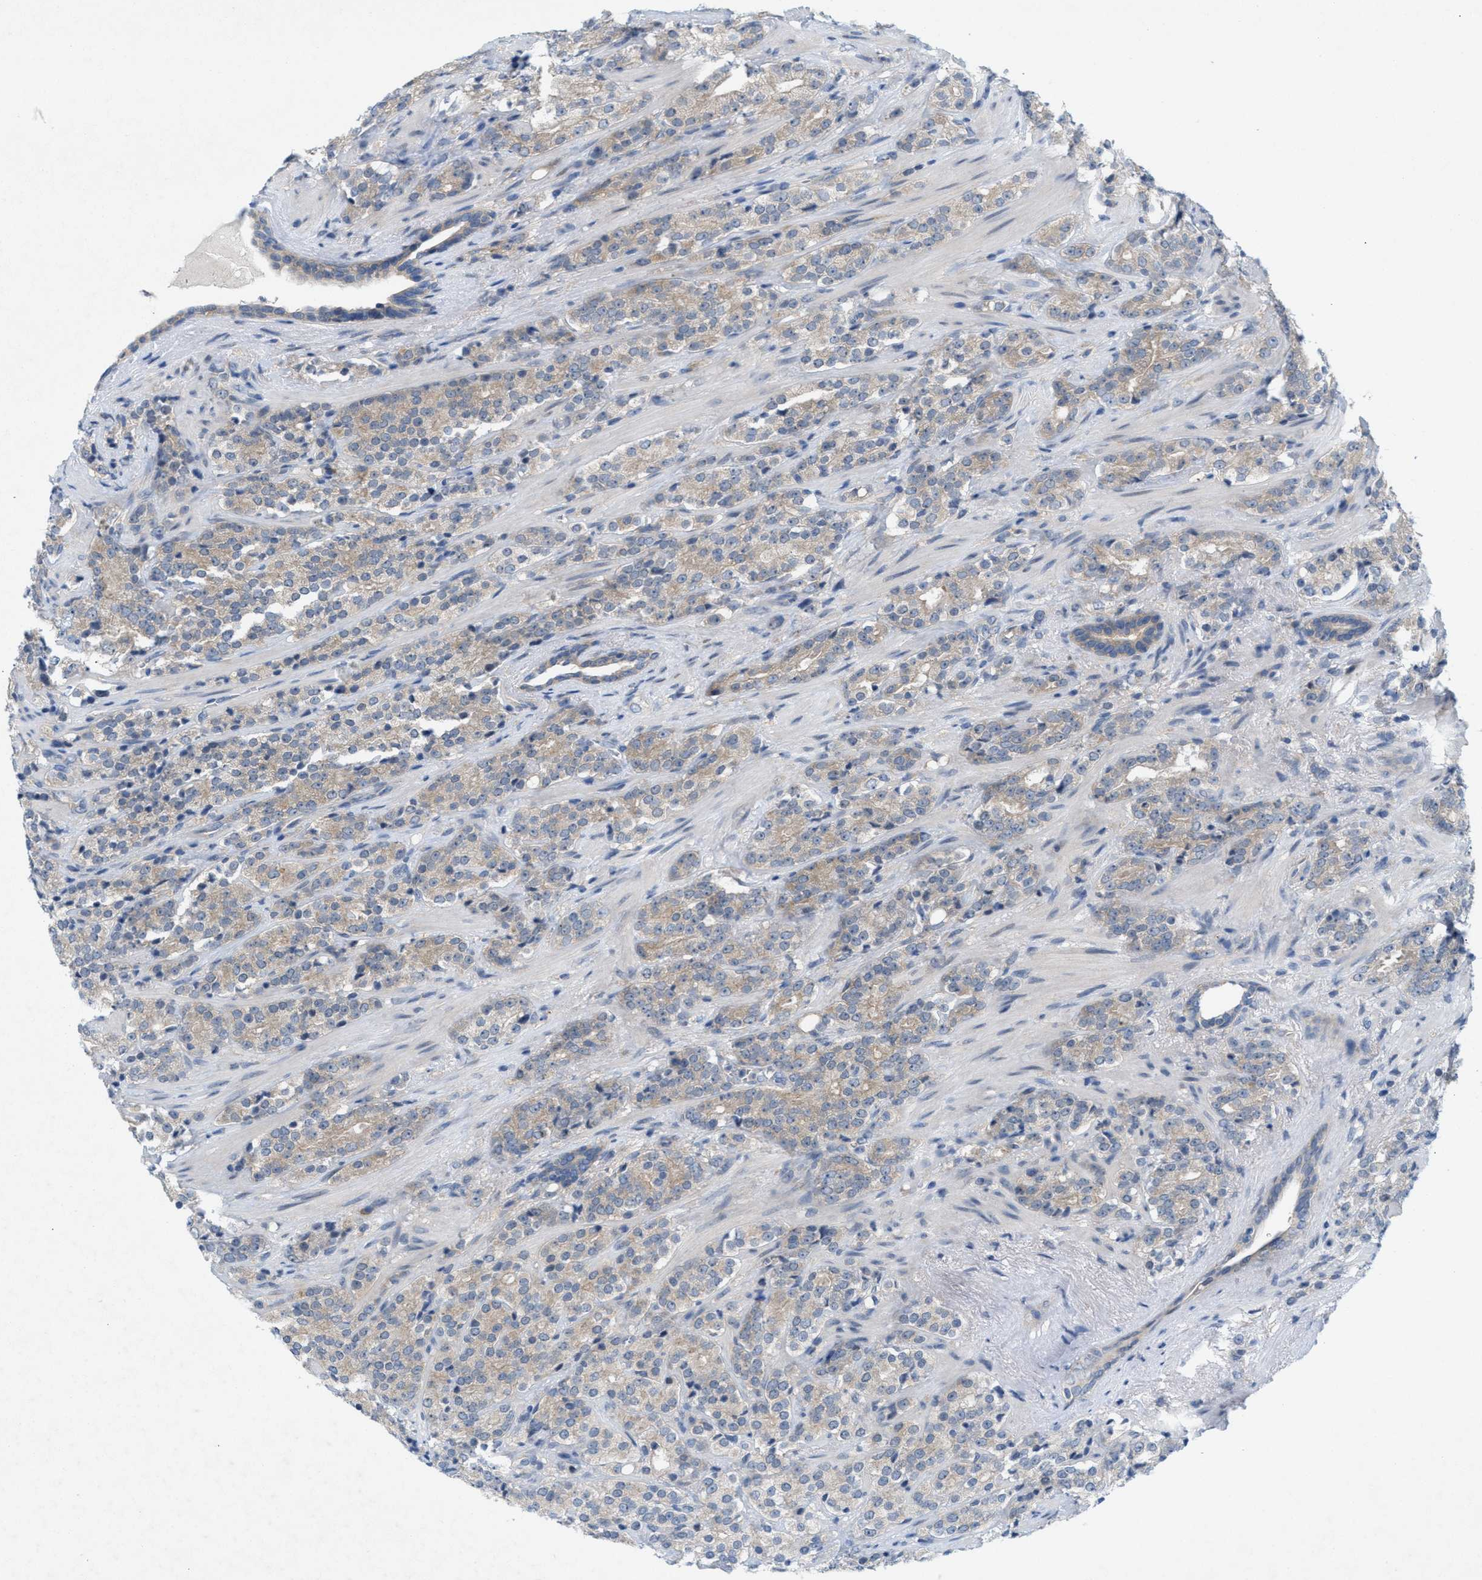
{"staining": {"intensity": "weak", "quantity": "25%-75%", "location": "cytoplasmic/membranous"}, "tissue": "prostate cancer", "cell_type": "Tumor cells", "image_type": "cancer", "snomed": [{"axis": "morphology", "description": "Adenocarcinoma, High grade"}, {"axis": "topography", "description": "Prostate"}], "caption": "Approximately 25%-75% of tumor cells in prostate cancer display weak cytoplasmic/membranous protein staining as visualized by brown immunohistochemical staining.", "gene": "WIPI2", "patient": {"sex": "male", "age": 71}}